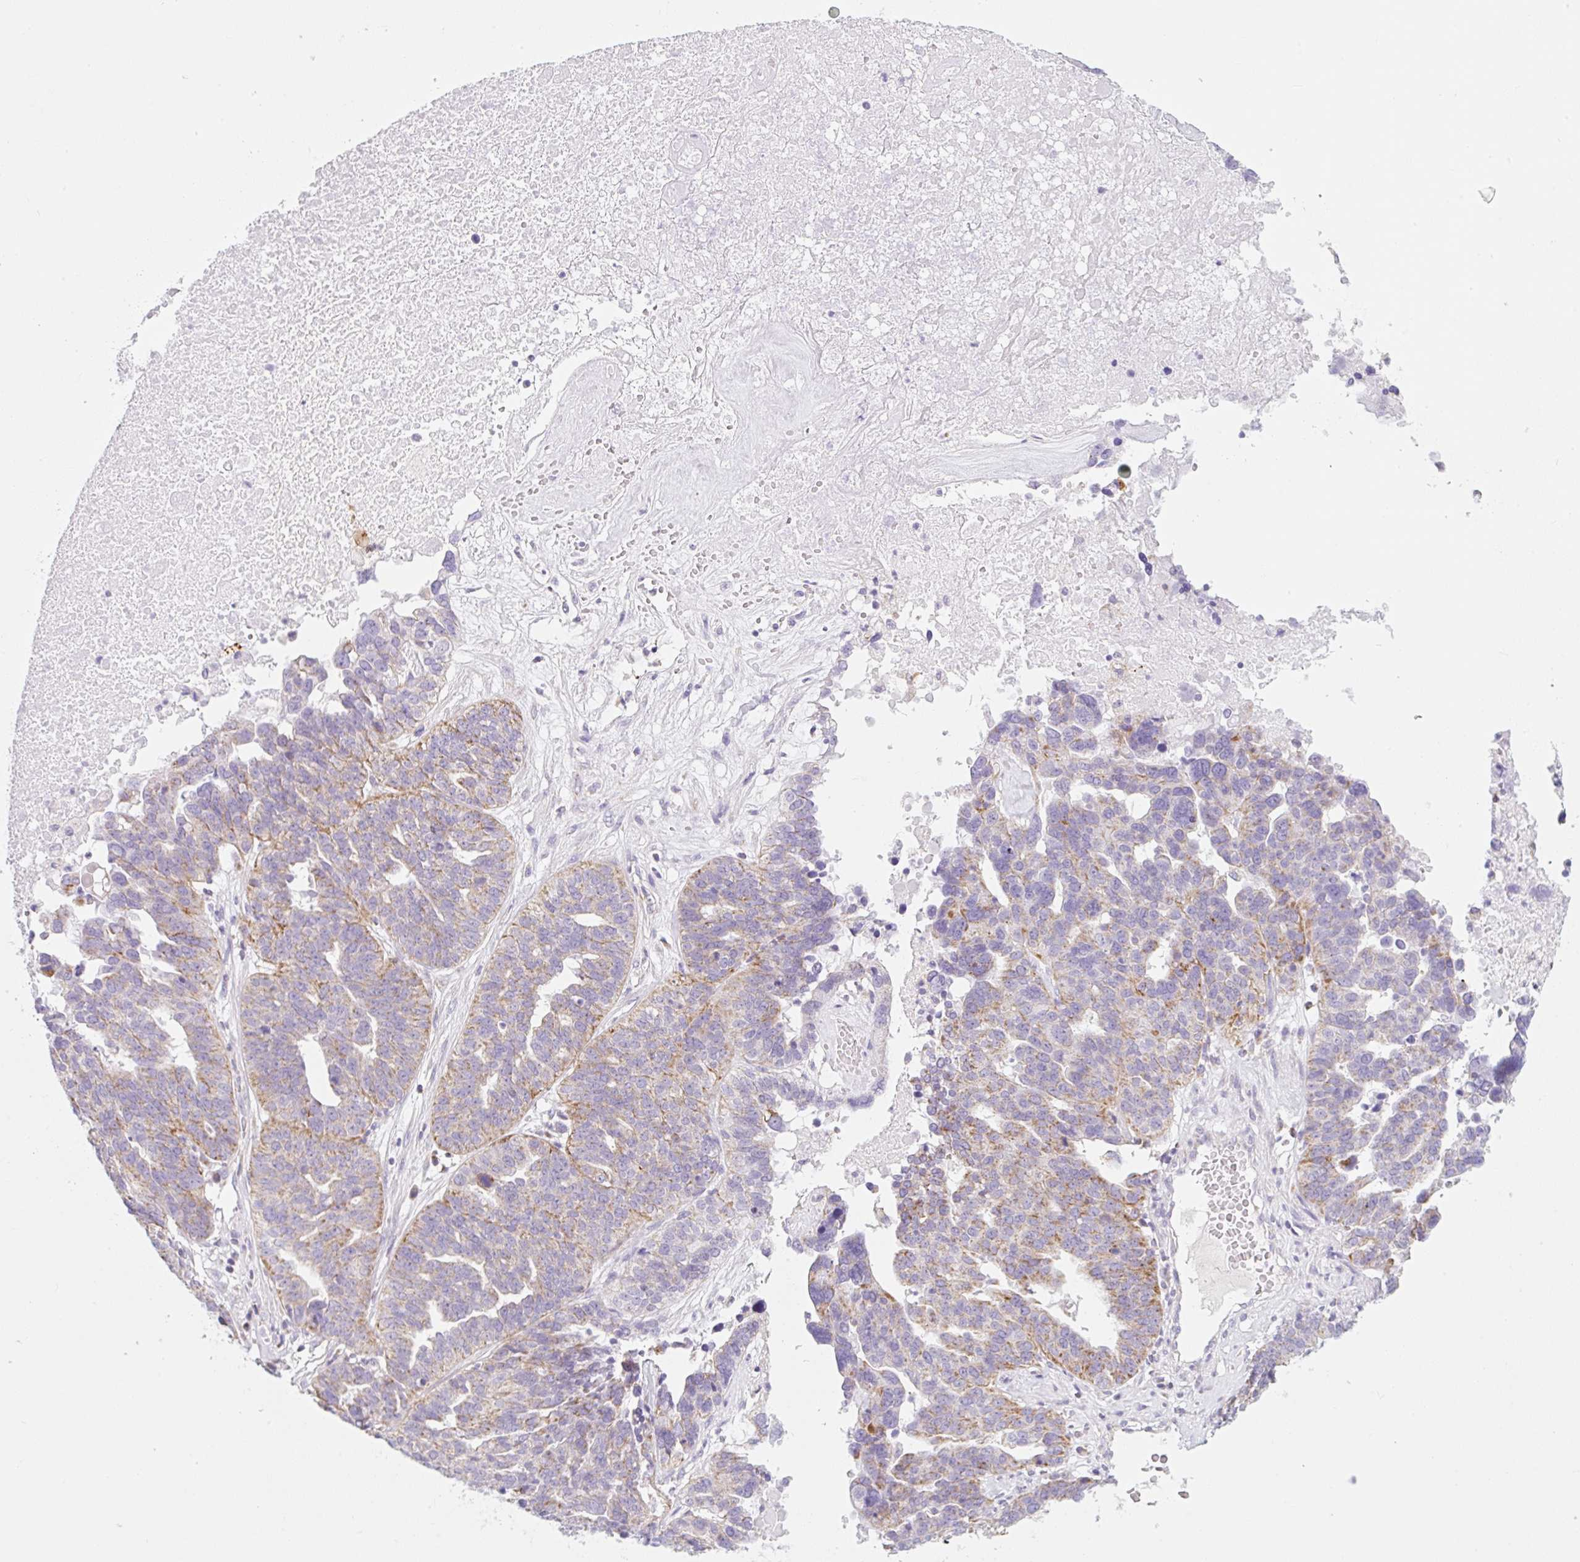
{"staining": {"intensity": "moderate", "quantity": "25%-75%", "location": "cytoplasmic/membranous"}, "tissue": "ovarian cancer", "cell_type": "Tumor cells", "image_type": "cancer", "snomed": [{"axis": "morphology", "description": "Cystadenocarcinoma, serous, NOS"}, {"axis": "topography", "description": "Ovary"}], "caption": "Moderate cytoplasmic/membranous positivity for a protein is present in approximately 25%-75% of tumor cells of ovarian cancer (serous cystadenocarcinoma) using immunohistochemistry (IHC).", "gene": "FOCAD", "patient": {"sex": "female", "age": 59}}